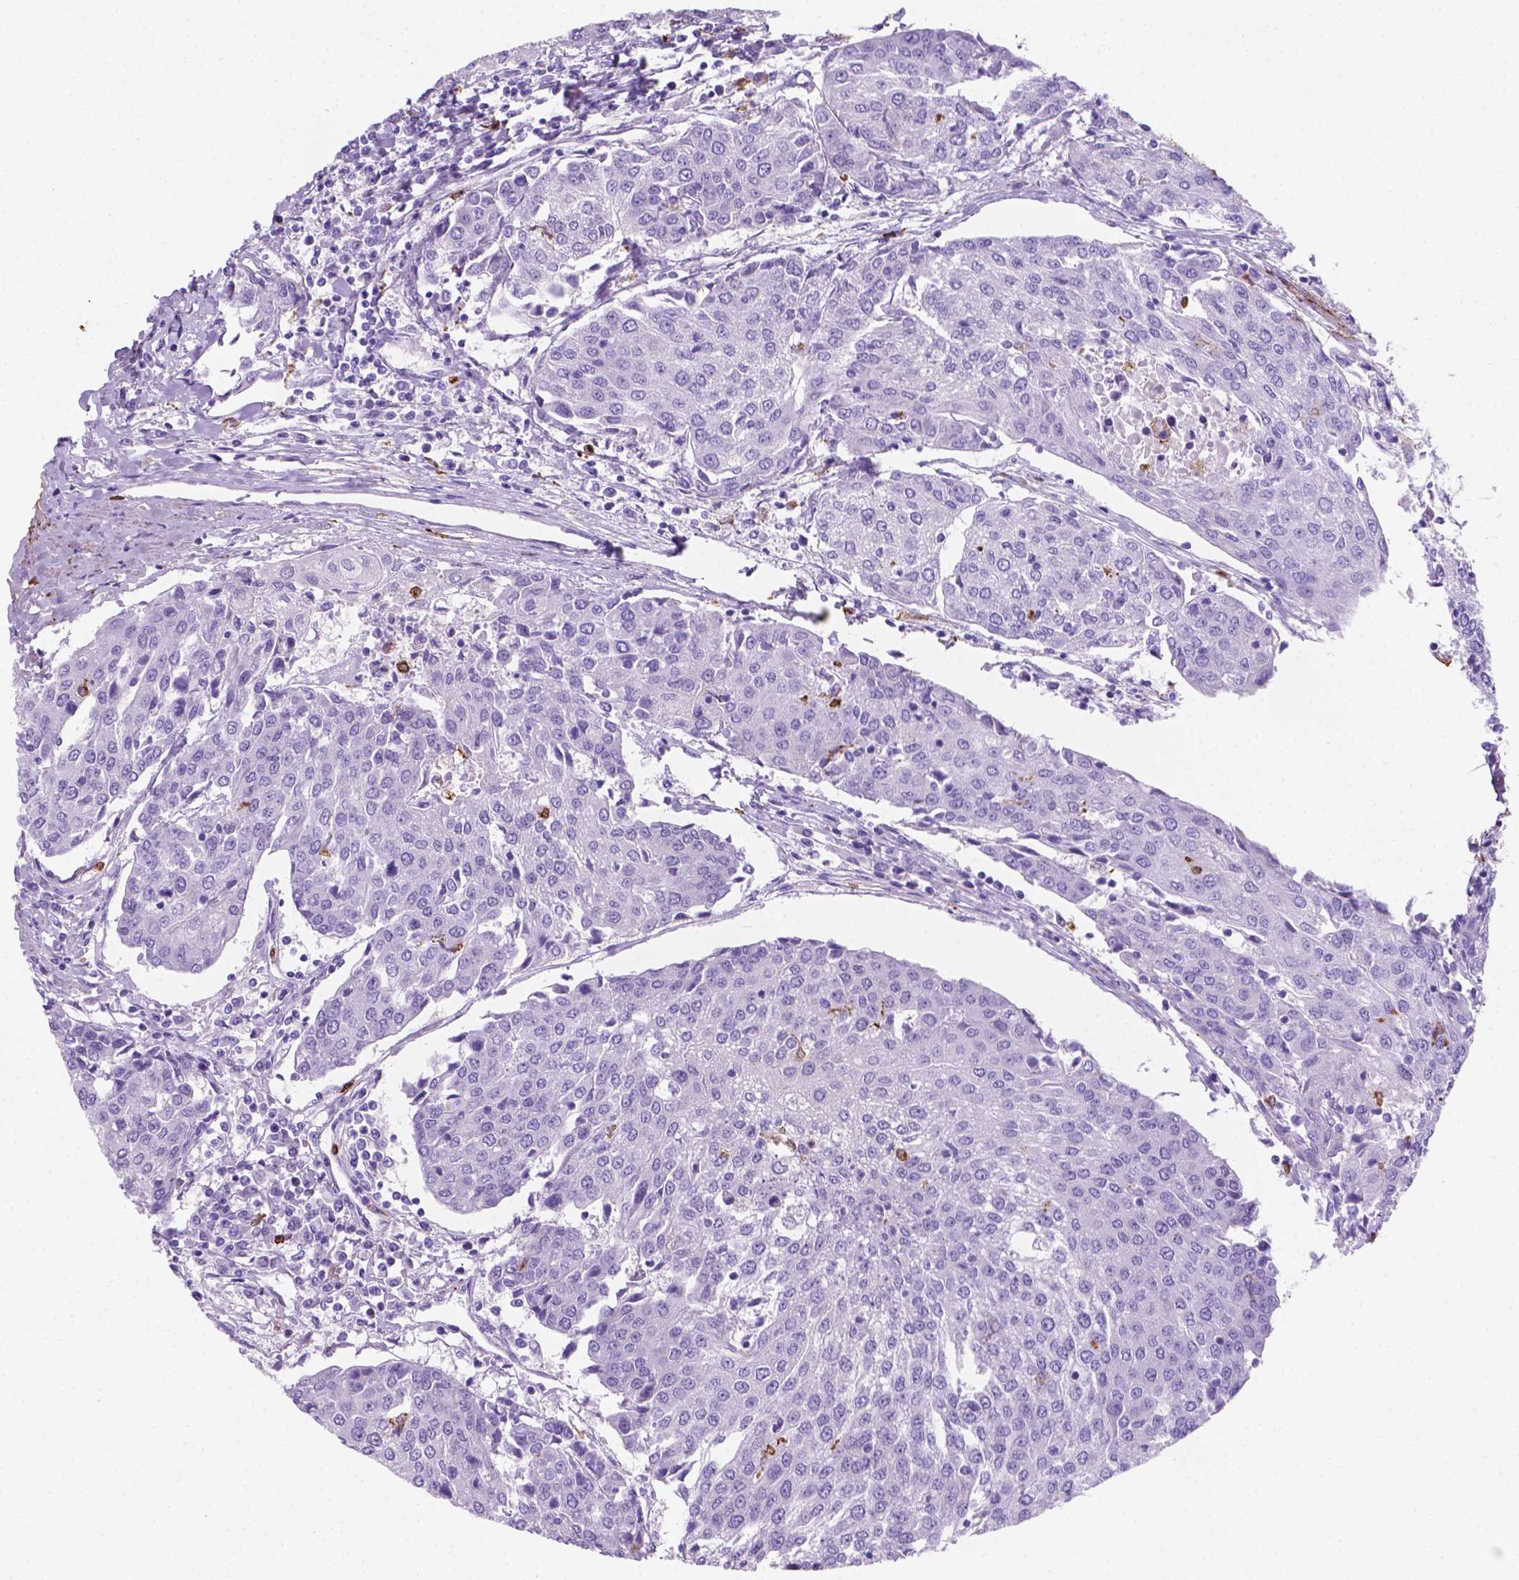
{"staining": {"intensity": "negative", "quantity": "none", "location": "none"}, "tissue": "urothelial cancer", "cell_type": "Tumor cells", "image_type": "cancer", "snomed": [{"axis": "morphology", "description": "Urothelial carcinoma, High grade"}, {"axis": "topography", "description": "Urinary bladder"}], "caption": "The image displays no staining of tumor cells in urothelial carcinoma (high-grade). (DAB (3,3'-diaminobenzidine) immunohistochemistry with hematoxylin counter stain).", "gene": "MACF1", "patient": {"sex": "female", "age": 85}}